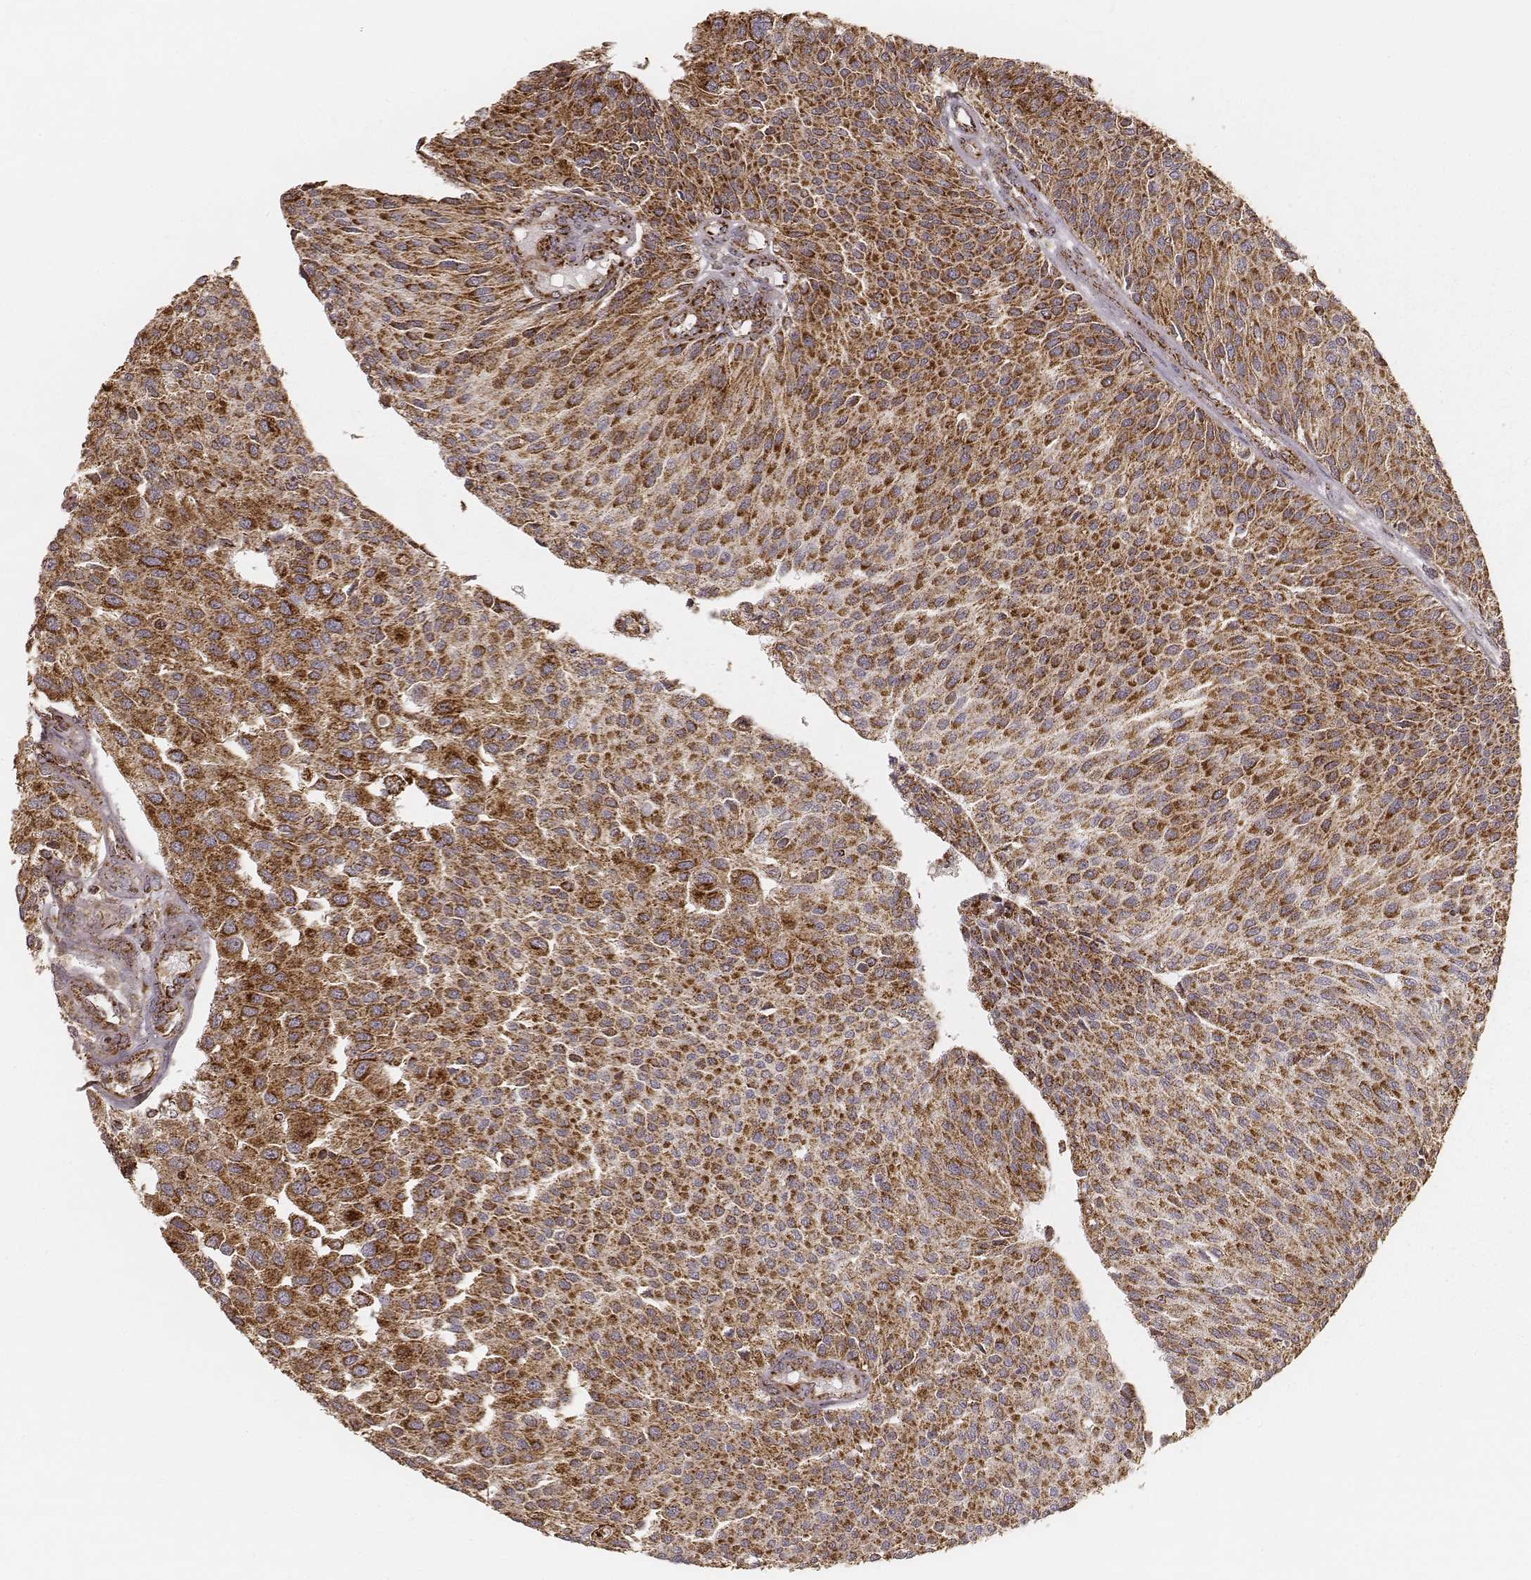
{"staining": {"intensity": "strong", "quantity": ">75%", "location": "cytoplasmic/membranous"}, "tissue": "urothelial cancer", "cell_type": "Tumor cells", "image_type": "cancer", "snomed": [{"axis": "morphology", "description": "Urothelial carcinoma, NOS"}, {"axis": "topography", "description": "Urinary bladder"}], "caption": "Urothelial cancer stained for a protein displays strong cytoplasmic/membranous positivity in tumor cells.", "gene": "CS", "patient": {"sex": "male", "age": 55}}